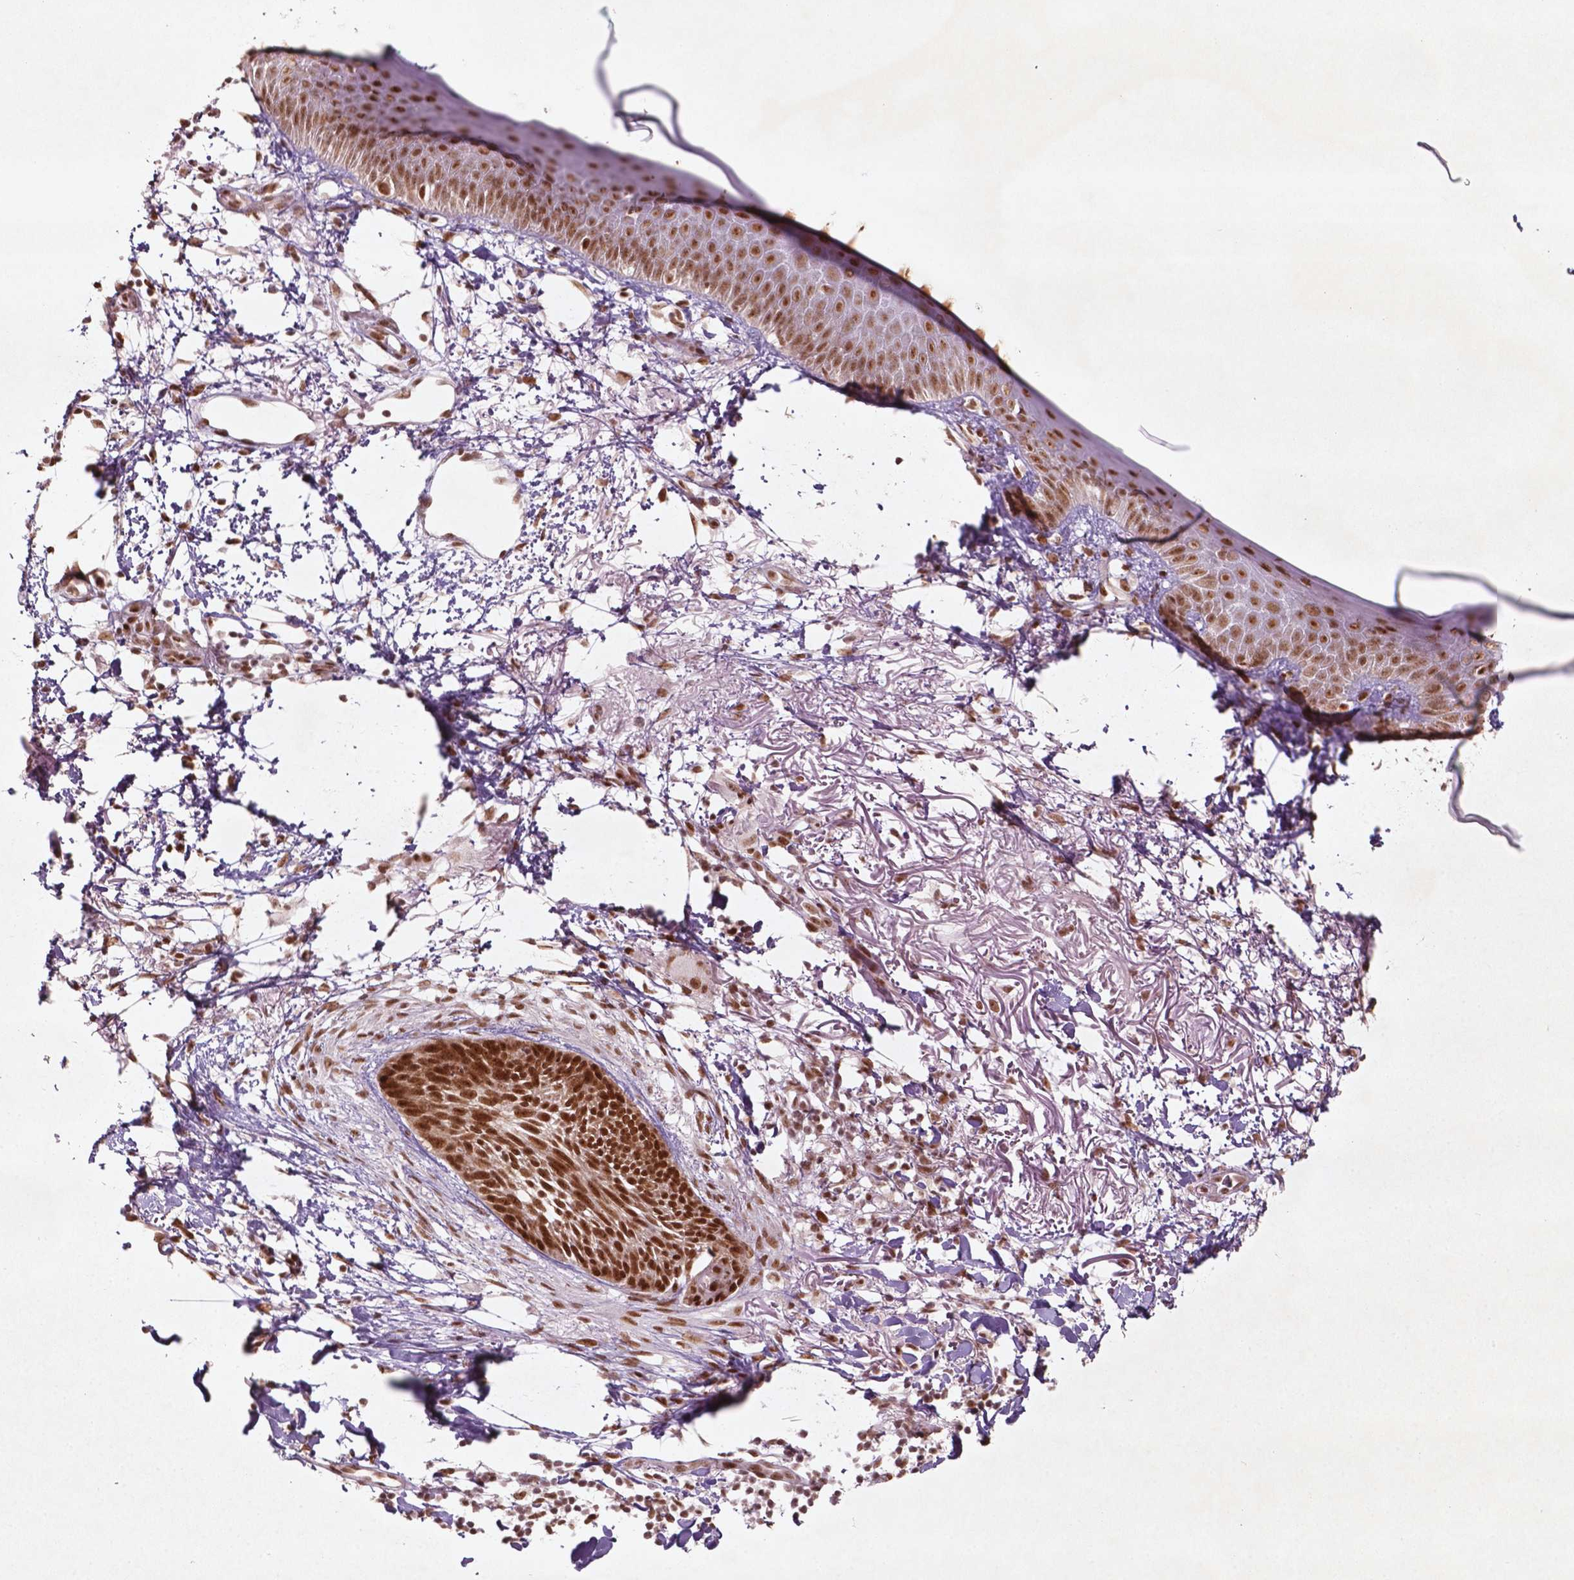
{"staining": {"intensity": "strong", "quantity": ">75%", "location": "nuclear"}, "tissue": "skin cancer", "cell_type": "Tumor cells", "image_type": "cancer", "snomed": [{"axis": "morphology", "description": "Normal tissue, NOS"}, {"axis": "morphology", "description": "Basal cell carcinoma"}, {"axis": "topography", "description": "Skin"}], "caption": "The histopathology image exhibits immunohistochemical staining of skin cancer. There is strong nuclear expression is present in approximately >75% of tumor cells.", "gene": "HMG20B", "patient": {"sex": "male", "age": 84}}